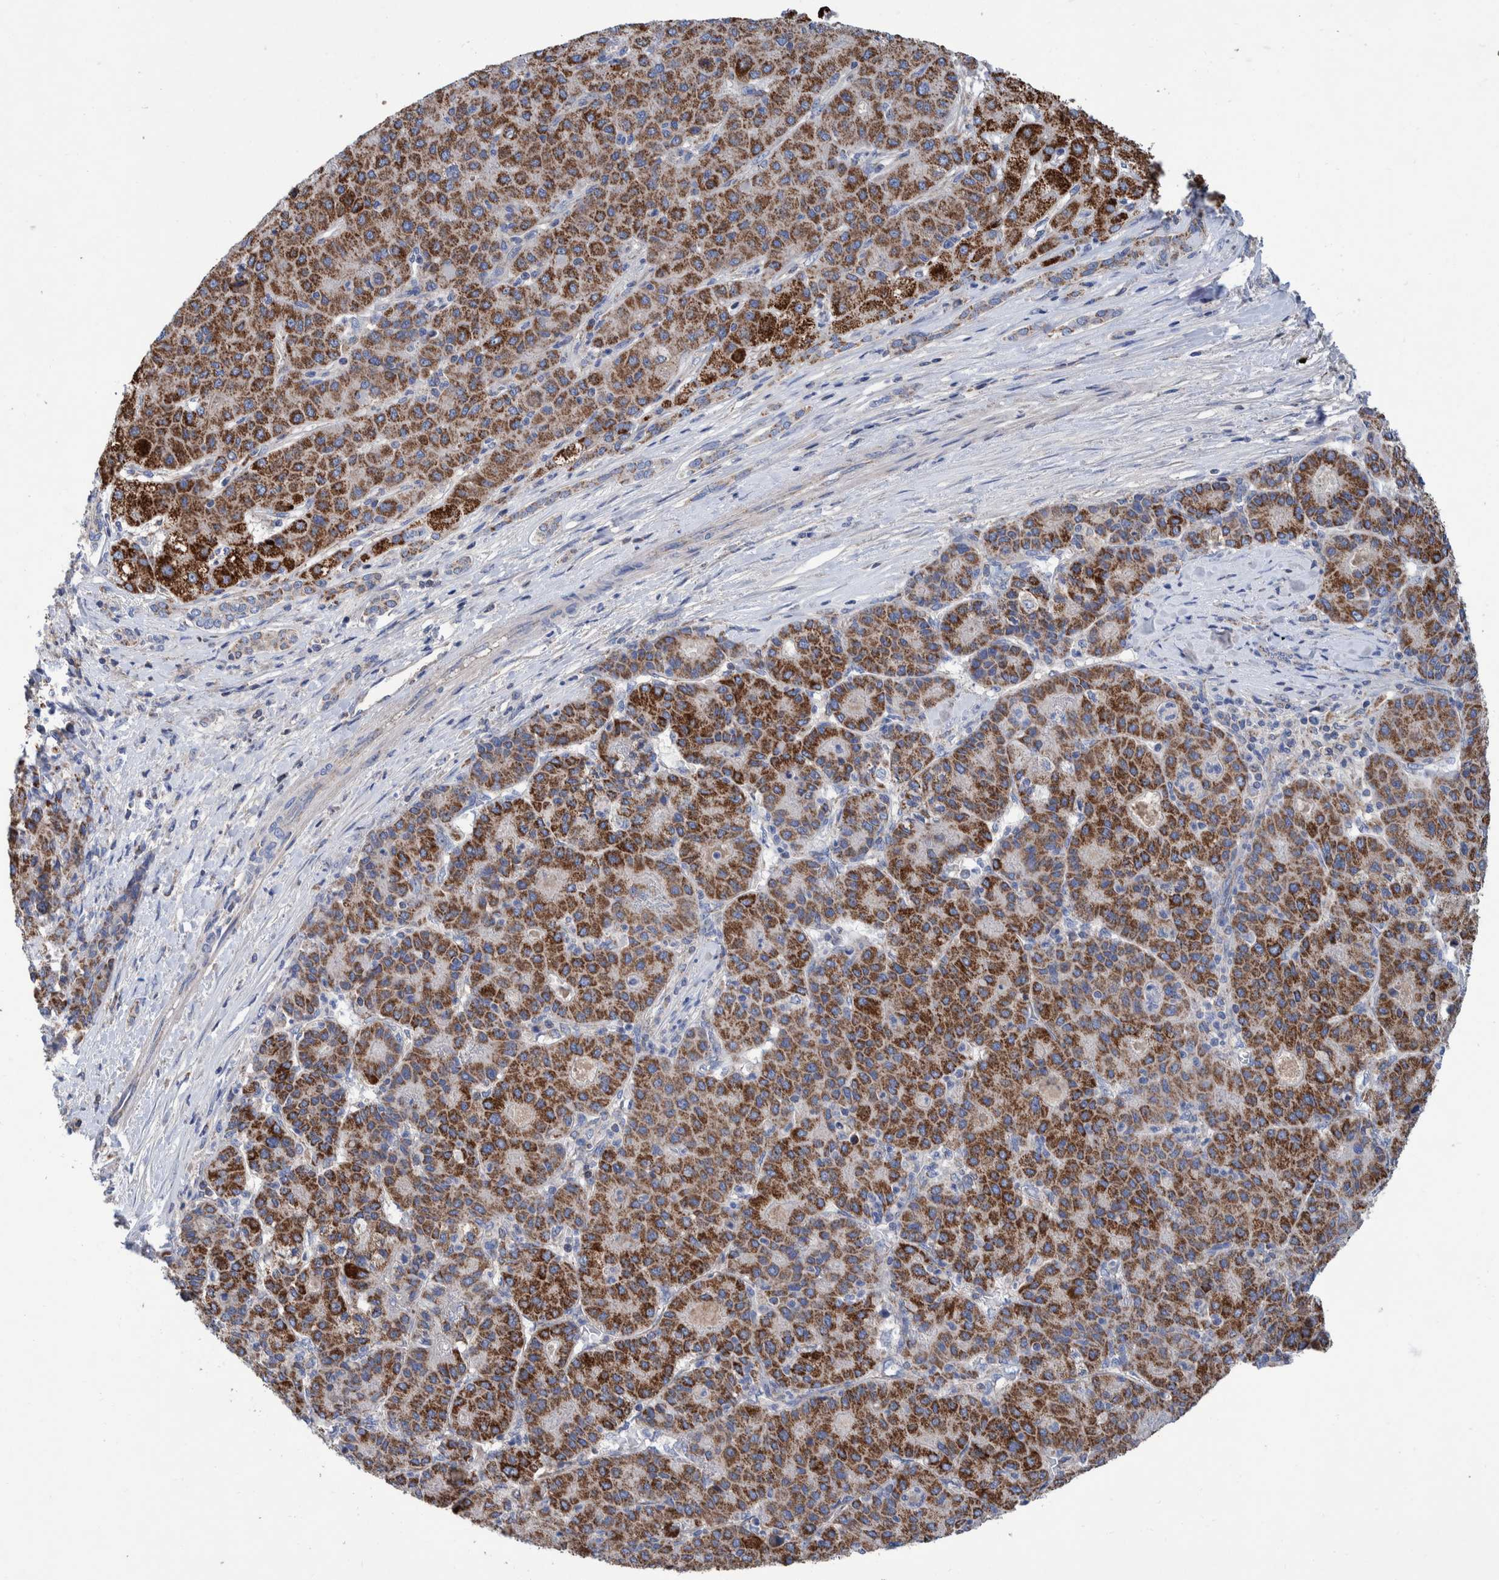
{"staining": {"intensity": "strong", "quantity": ">75%", "location": "cytoplasmic/membranous"}, "tissue": "liver cancer", "cell_type": "Tumor cells", "image_type": "cancer", "snomed": [{"axis": "morphology", "description": "Carcinoma, Hepatocellular, NOS"}, {"axis": "topography", "description": "Liver"}], "caption": "Immunohistochemistry (IHC) image of human hepatocellular carcinoma (liver) stained for a protein (brown), which reveals high levels of strong cytoplasmic/membranous expression in approximately >75% of tumor cells.", "gene": "DECR1", "patient": {"sex": "male", "age": 65}}